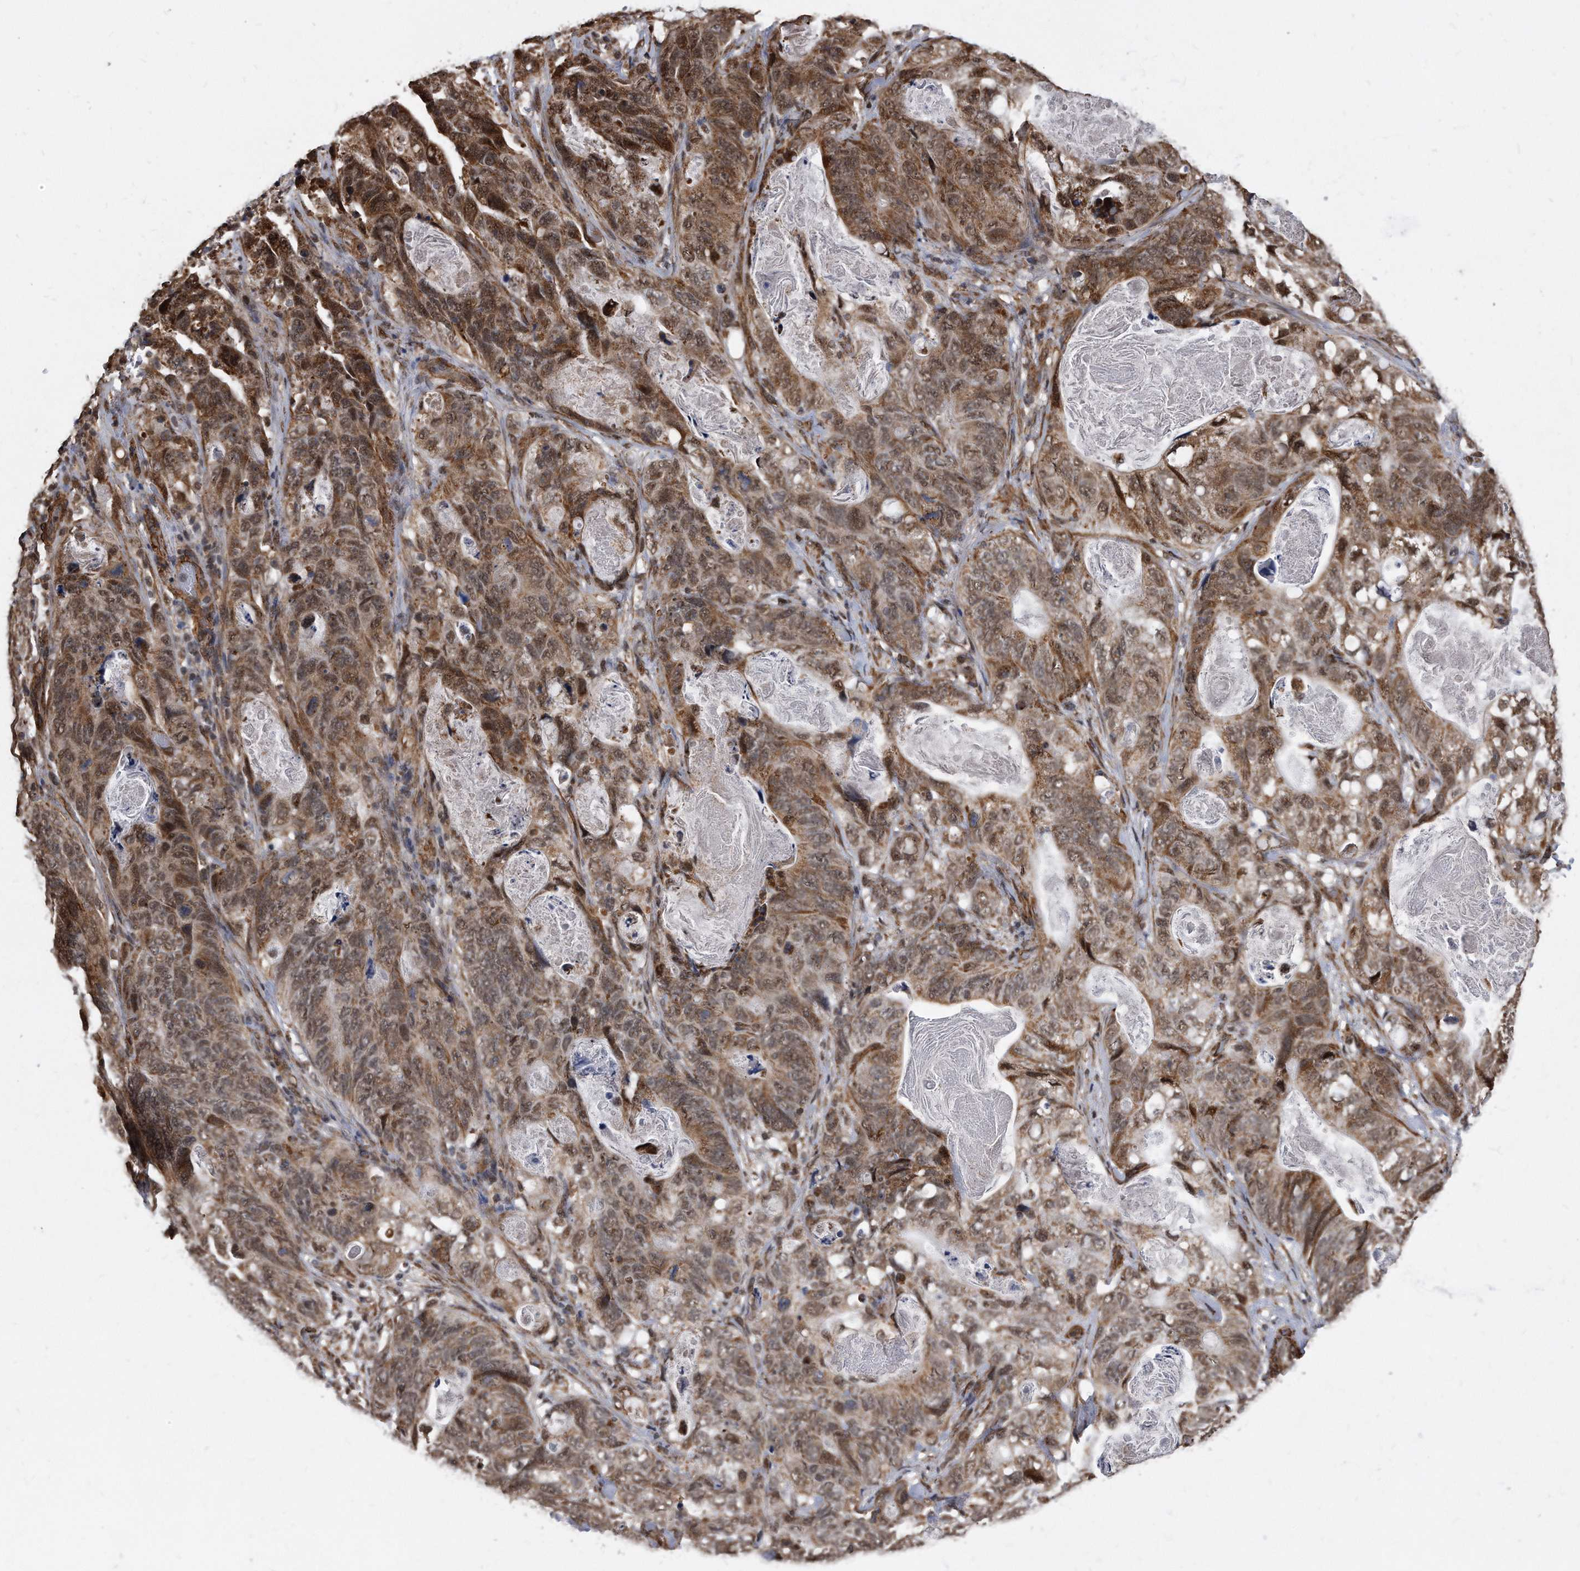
{"staining": {"intensity": "moderate", "quantity": ">75%", "location": "cytoplasmic/membranous,nuclear"}, "tissue": "stomach cancer", "cell_type": "Tumor cells", "image_type": "cancer", "snomed": [{"axis": "morphology", "description": "Normal tissue, NOS"}, {"axis": "morphology", "description": "Adenocarcinoma, NOS"}, {"axis": "topography", "description": "Stomach"}], "caption": "High-magnification brightfield microscopy of stomach adenocarcinoma stained with DAB (brown) and counterstained with hematoxylin (blue). tumor cells exhibit moderate cytoplasmic/membranous and nuclear staining is appreciated in approximately>75% of cells. (DAB = brown stain, brightfield microscopy at high magnification).", "gene": "DUSP22", "patient": {"sex": "female", "age": 89}}